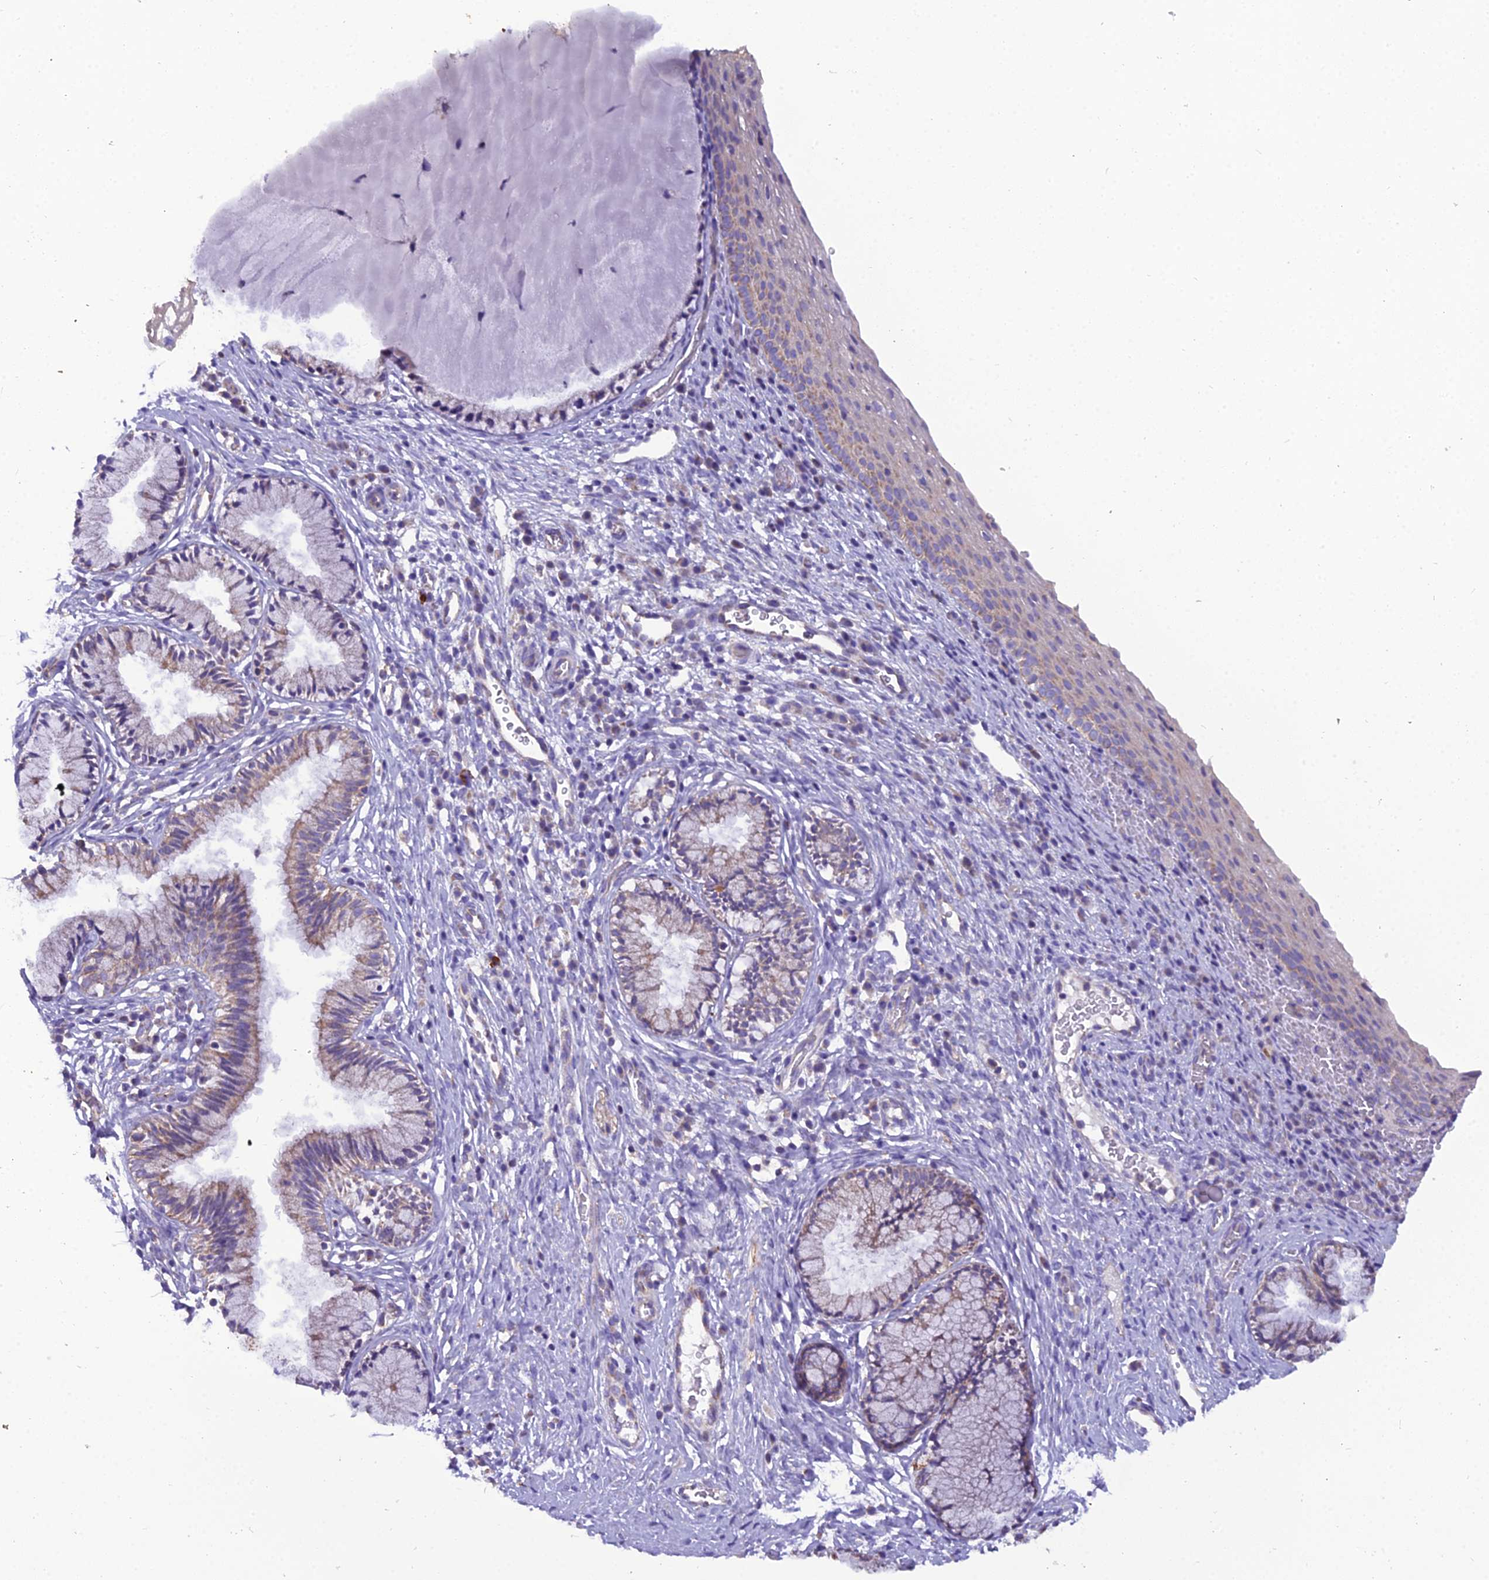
{"staining": {"intensity": "weak", "quantity": "25%-75%", "location": "cytoplasmic/membranous"}, "tissue": "cervix", "cell_type": "Glandular cells", "image_type": "normal", "snomed": [{"axis": "morphology", "description": "Normal tissue, NOS"}, {"axis": "topography", "description": "Cervix"}], "caption": "Brown immunohistochemical staining in benign human cervix shows weak cytoplasmic/membranous staining in about 25%-75% of glandular cells.", "gene": "GPD1", "patient": {"sex": "female", "age": 27}}